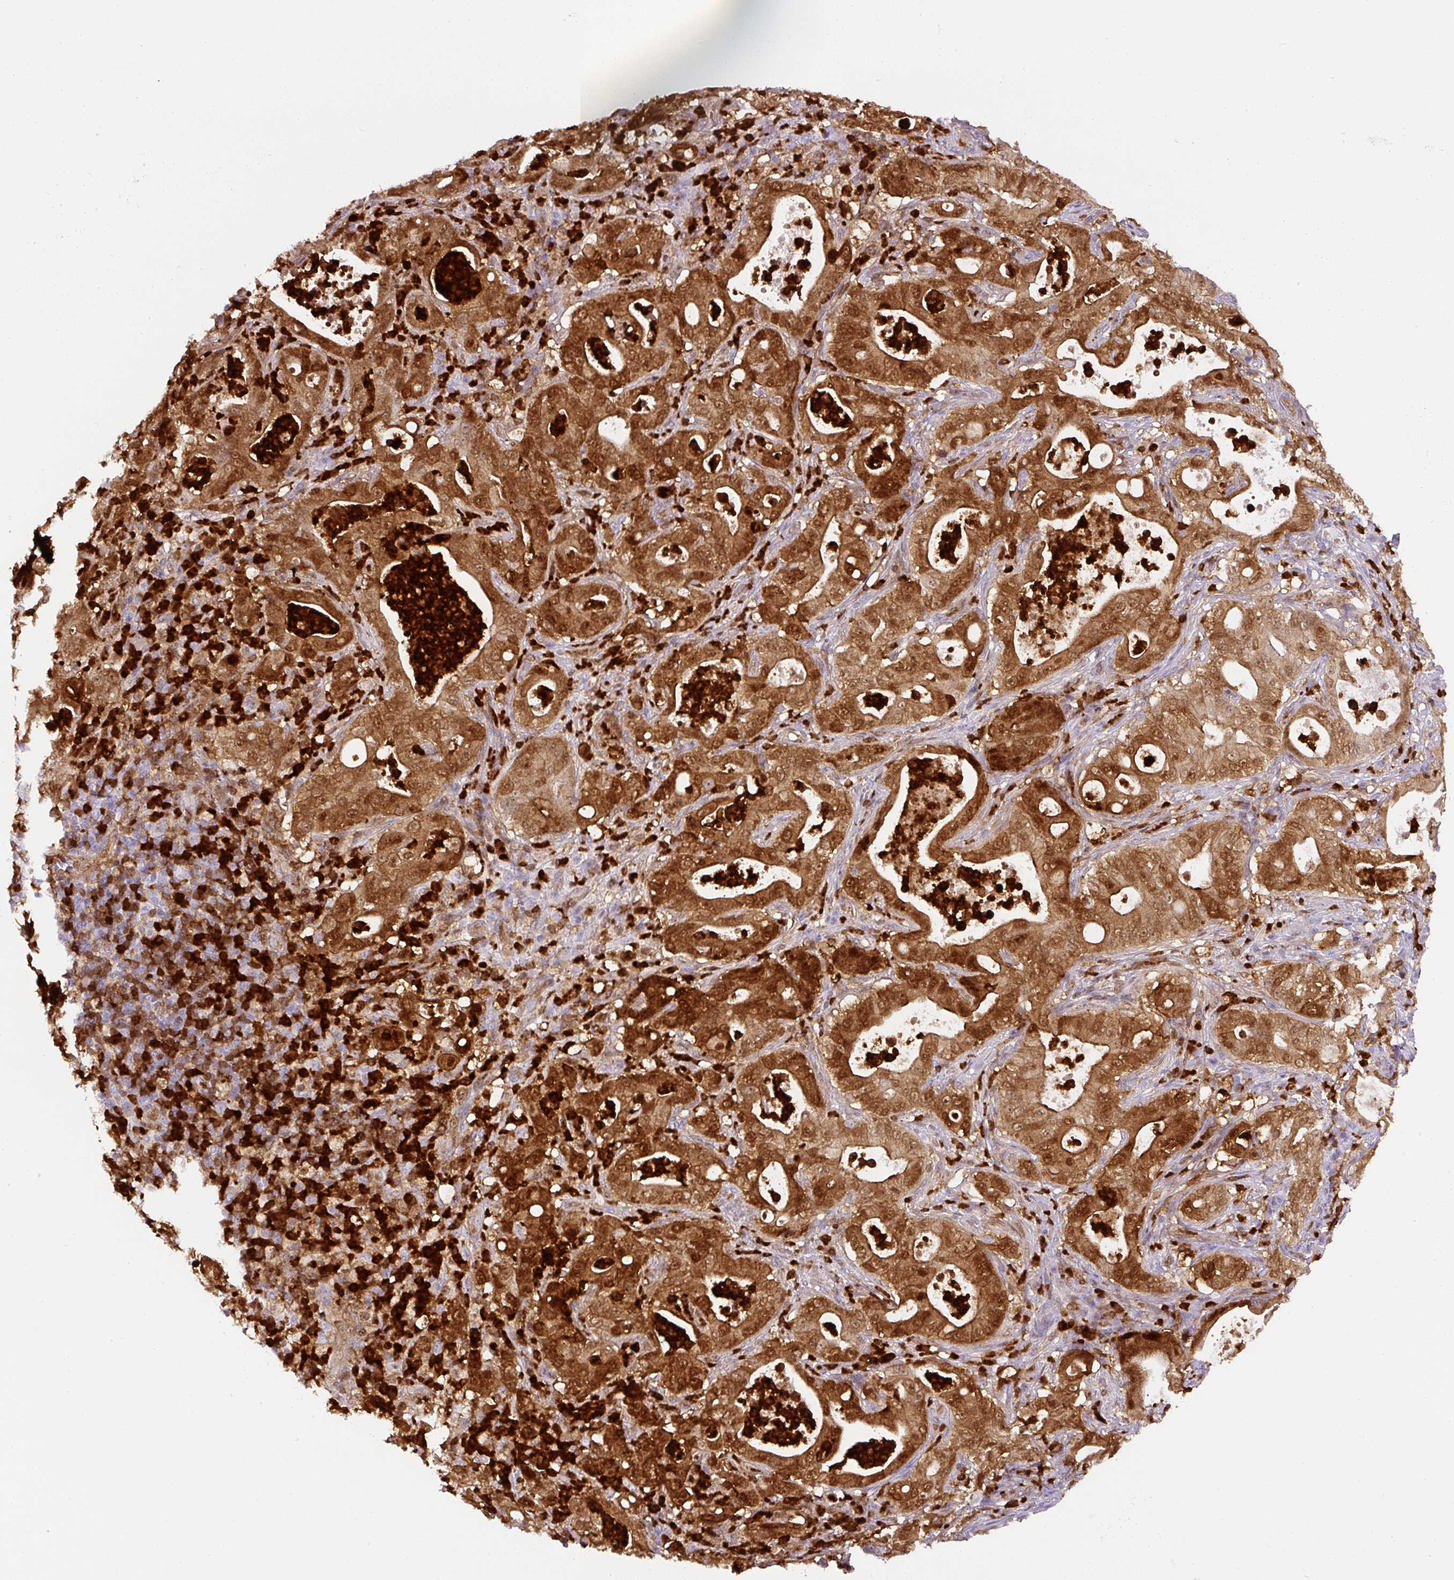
{"staining": {"intensity": "strong", "quantity": ">75%", "location": "cytoplasmic/membranous,nuclear"}, "tissue": "pancreatic cancer", "cell_type": "Tumor cells", "image_type": "cancer", "snomed": [{"axis": "morphology", "description": "Adenocarcinoma, NOS"}, {"axis": "topography", "description": "Pancreas"}], "caption": "Human adenocarcinoma (pancreatic) stained with a brown dye demonstrates strong cytoplasmic/membranous and nuclear positive expression in approximately >75% of tumor cells.", "gene": "ANXA1", "patient": {"sex": "male", "age": 71}}